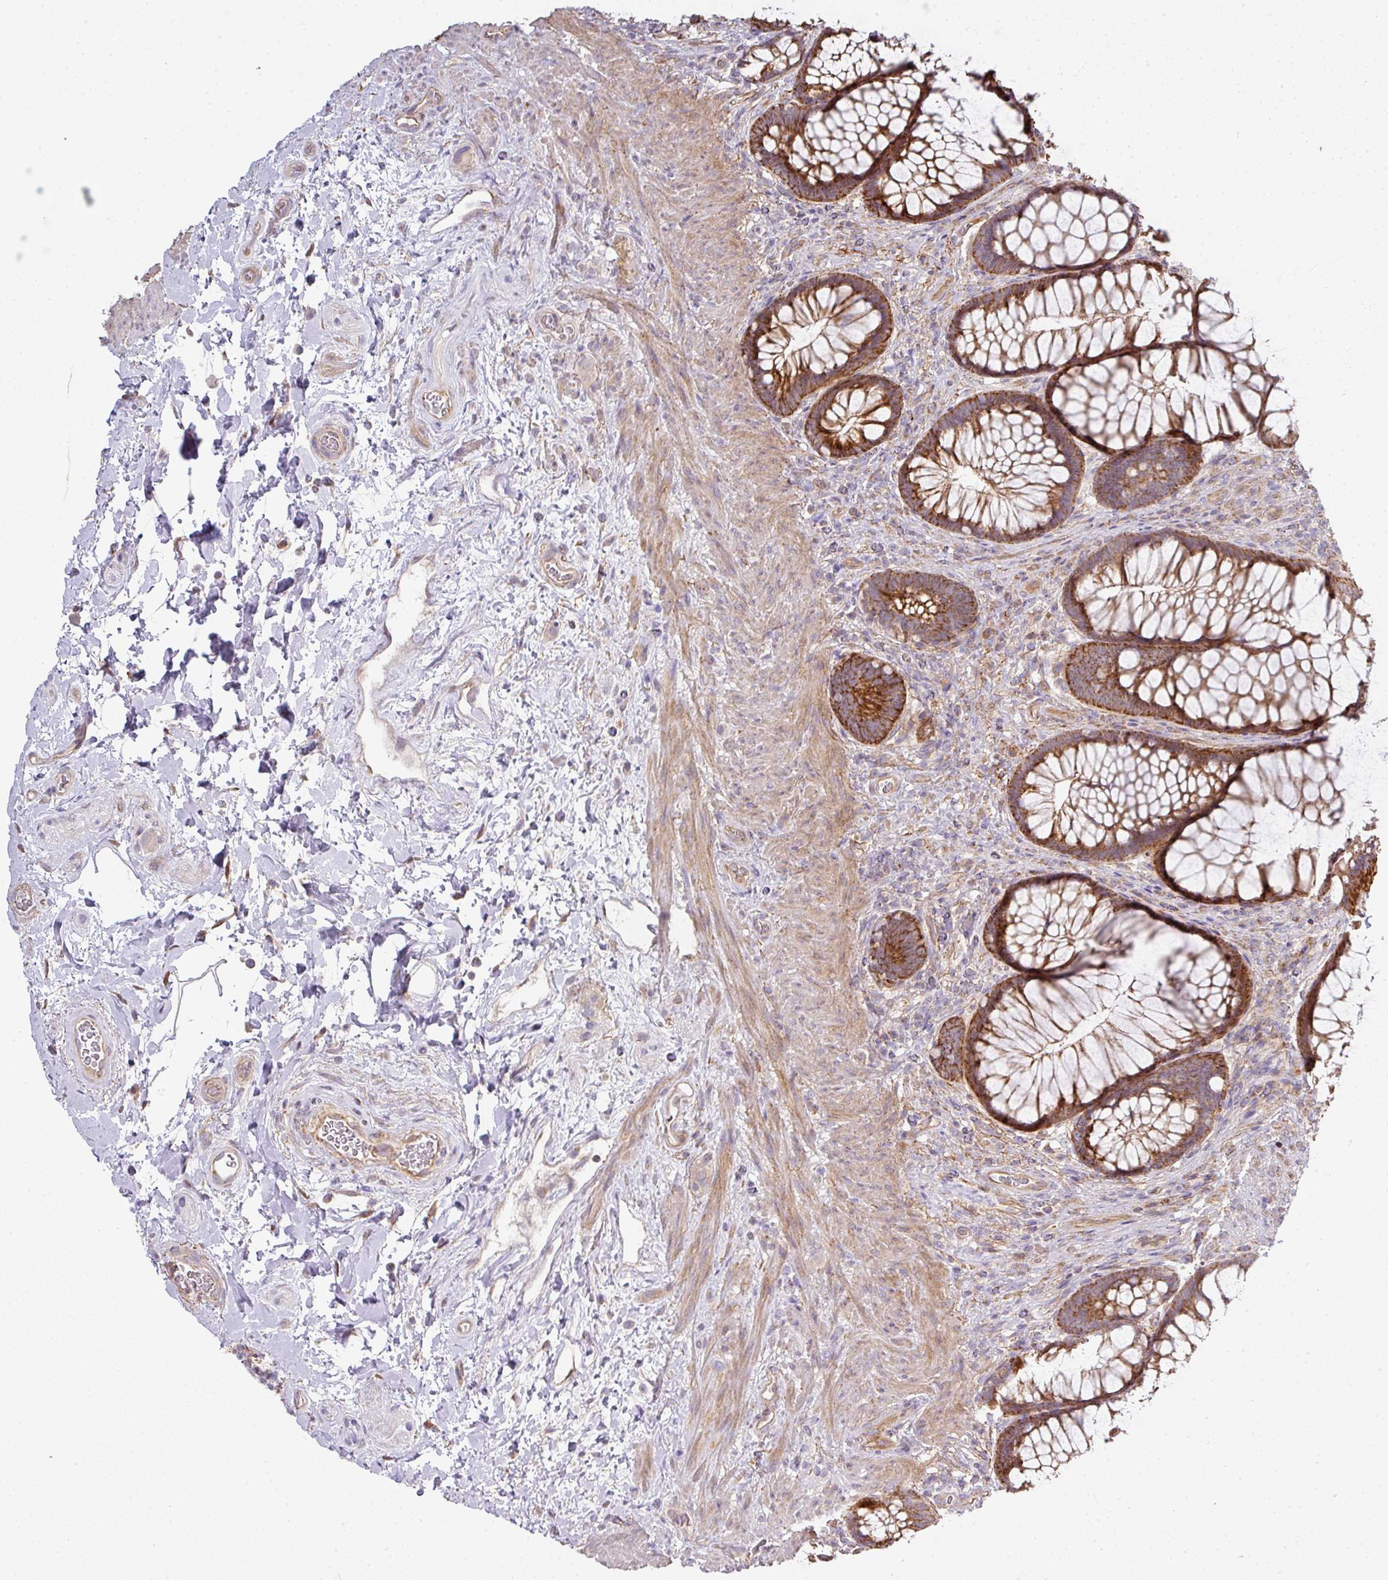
{"staining": {"intensity": "strong", "quantity": ">75%", "location": "cytoplasmic/membranous"}, "tissue": "rectum", "cell_type": "Glandular cells", "image_type": "normal", "snomed": [{"axis": "morphology", "description": "Normal tissue, NOS"}, {"axis": "topography", "description": "Rectum"}], "caption": "Immunohistochemistry photomicrograph of benign rectum stained for a protein (brown), which demonstrates high levels of strong cytoplasmic/membranous staining in about >75% of glandular cells.", "gene": "STK35", "patient": {"sex": "male", "age": 53}}